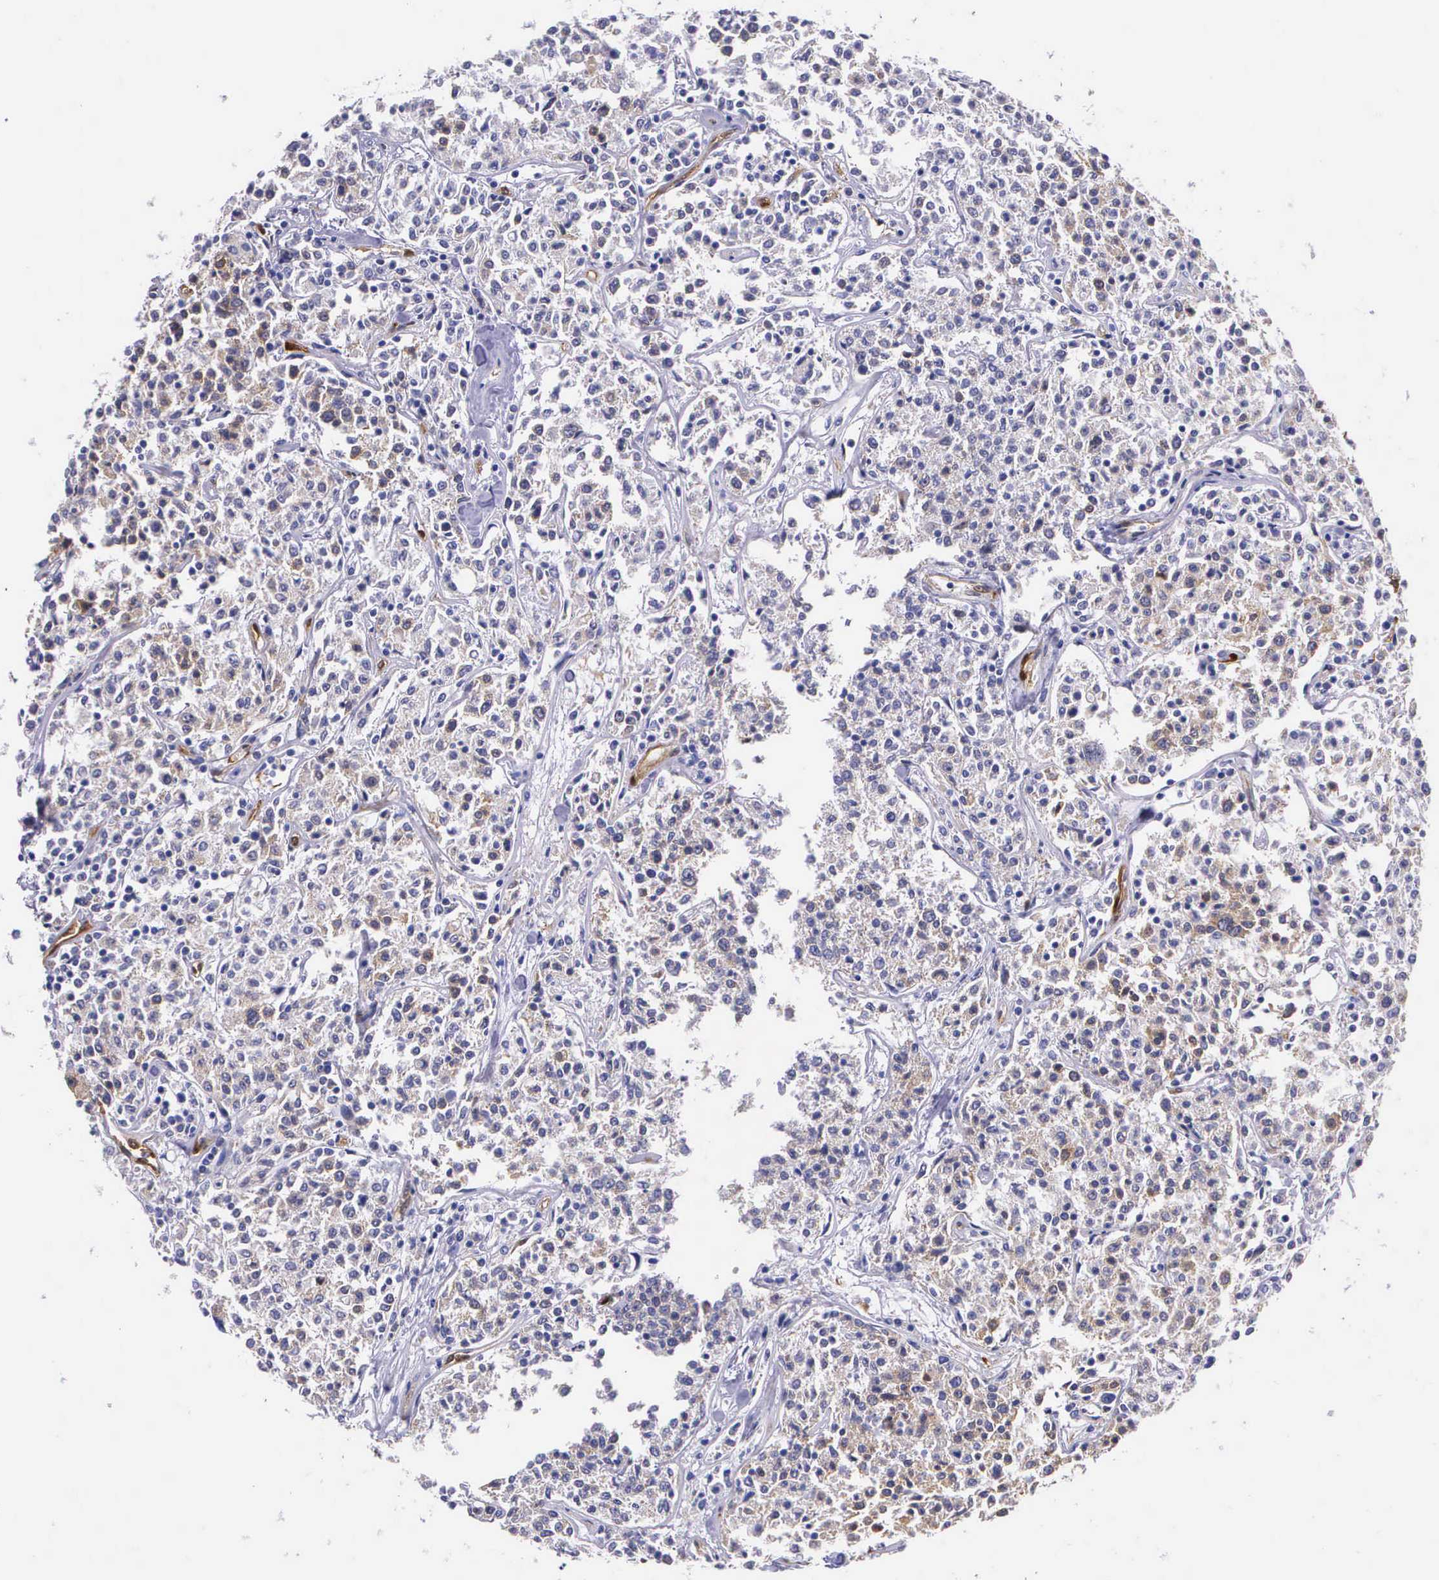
{"staining": {"intensity": "negative", "quantity": "none", "location": "none"}, "tissue": "lymphoma", "cell_type": "Tumor cells", "image_type": "cancer", "snomed": [{"axis": "morphology", "description": "Malignant lymphoma, non-Hodgkin's type, Low grade"}, {"axis": "topography", "description": "Small intestine"}], "caption": "The IHC image has no significant positivity in tumor cells of malignant lymphoma, non-Hodgkin's type (low-grade) tissue.", "gene": "BCAR1", "patient": {"sex": "female", "age": 59}}